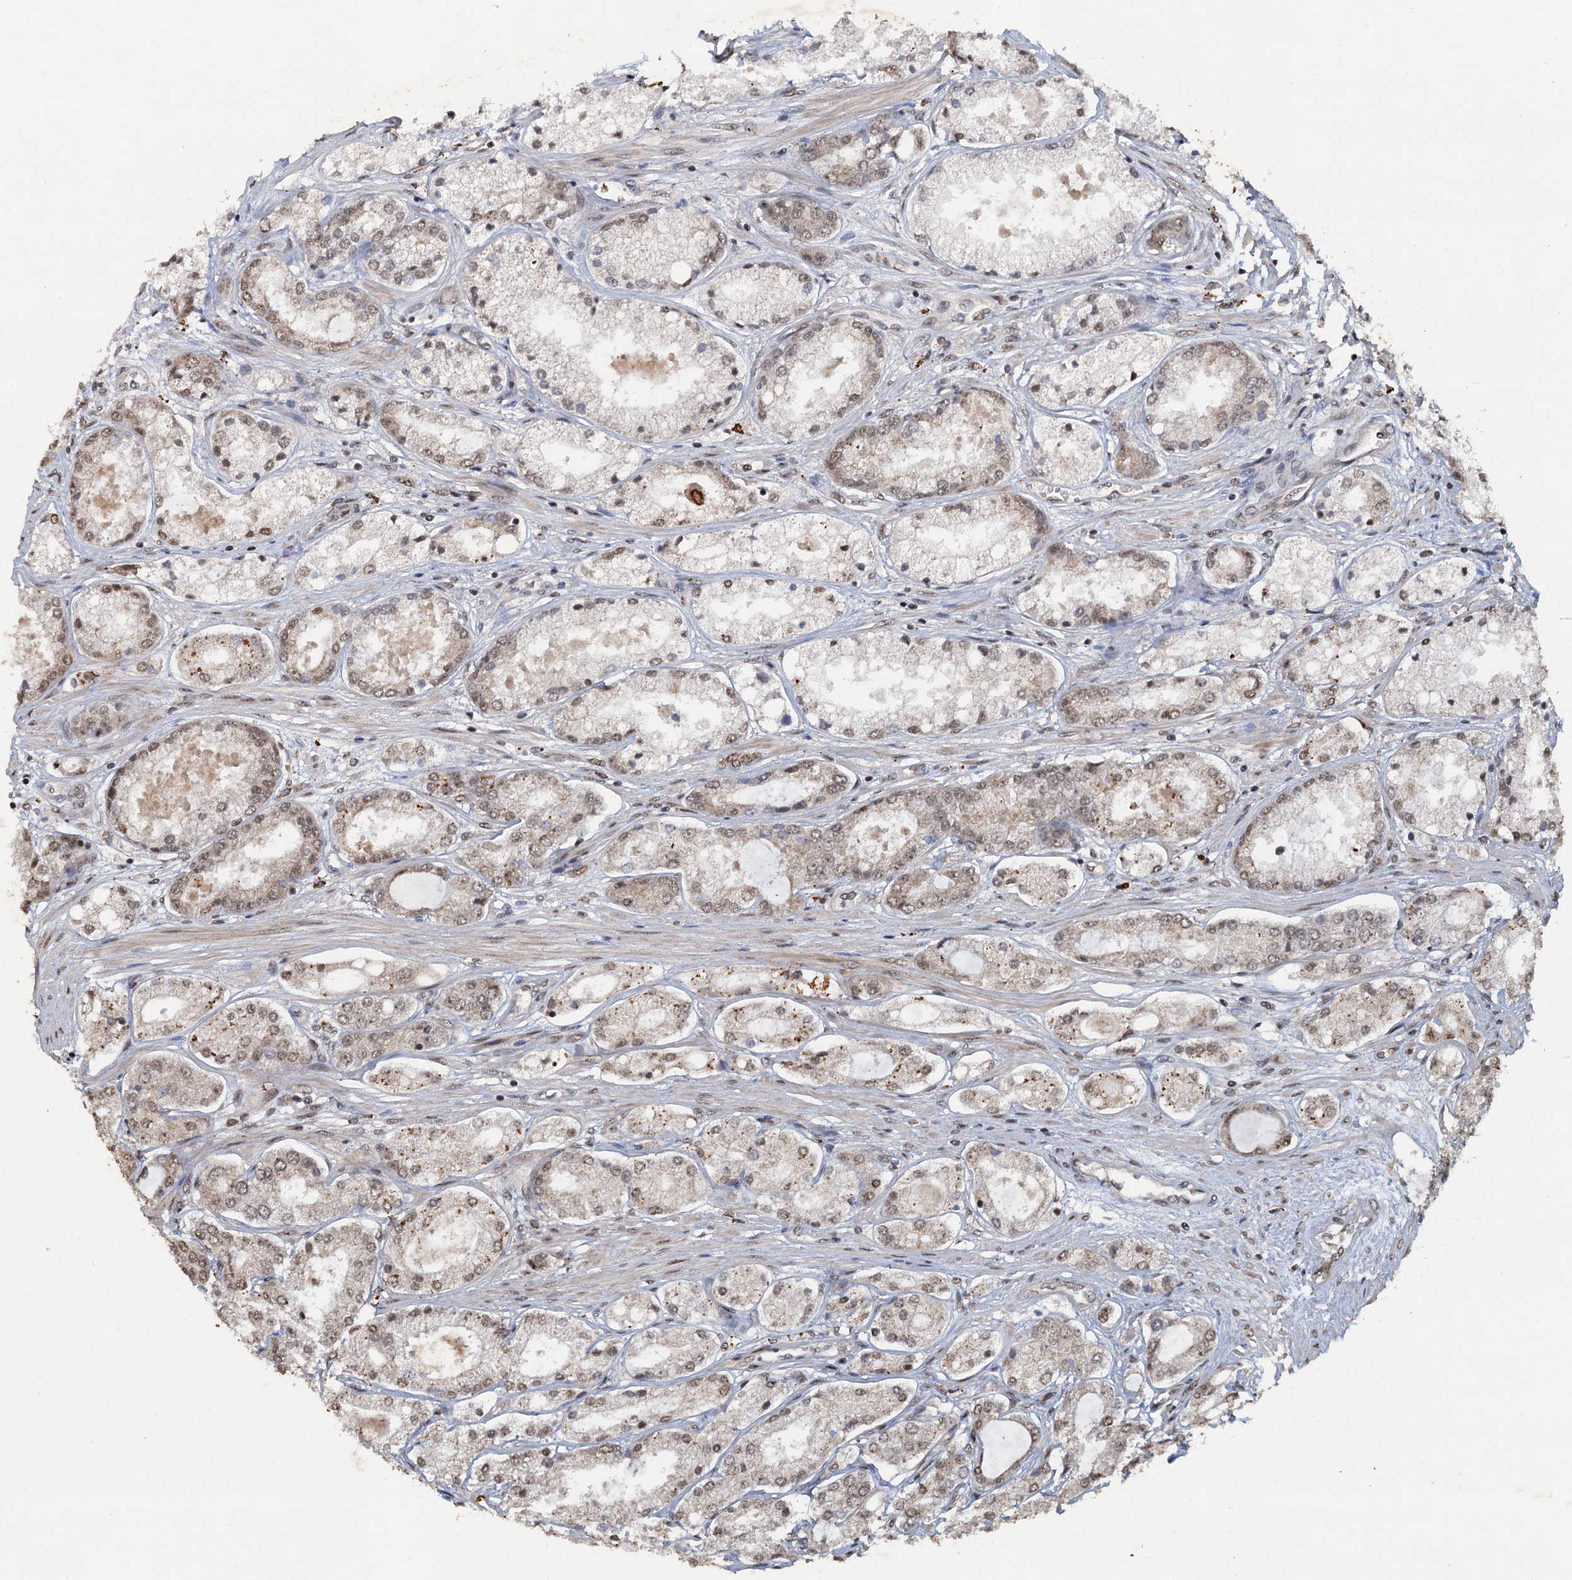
{"staining": {"intensity": "weak", "quantity": ">75%", "location": "nuclear"}, "tissue": "prostate cancer", "cell_type": "Tumor cells", "image_type": "cancer", "snomed": [{"axis": "morphology", "description": "Adenocarcinoma, Low grade"}, {"axis": "topography", "description": "Prostate"}], "caption": "An image of human adenocarcinoma (low-grade) (prostate) stained for a protein displays weak nuclear brown staining in tumor cells.", "gene": "REP15", "patient": {"sex": "male", "age": 68}}